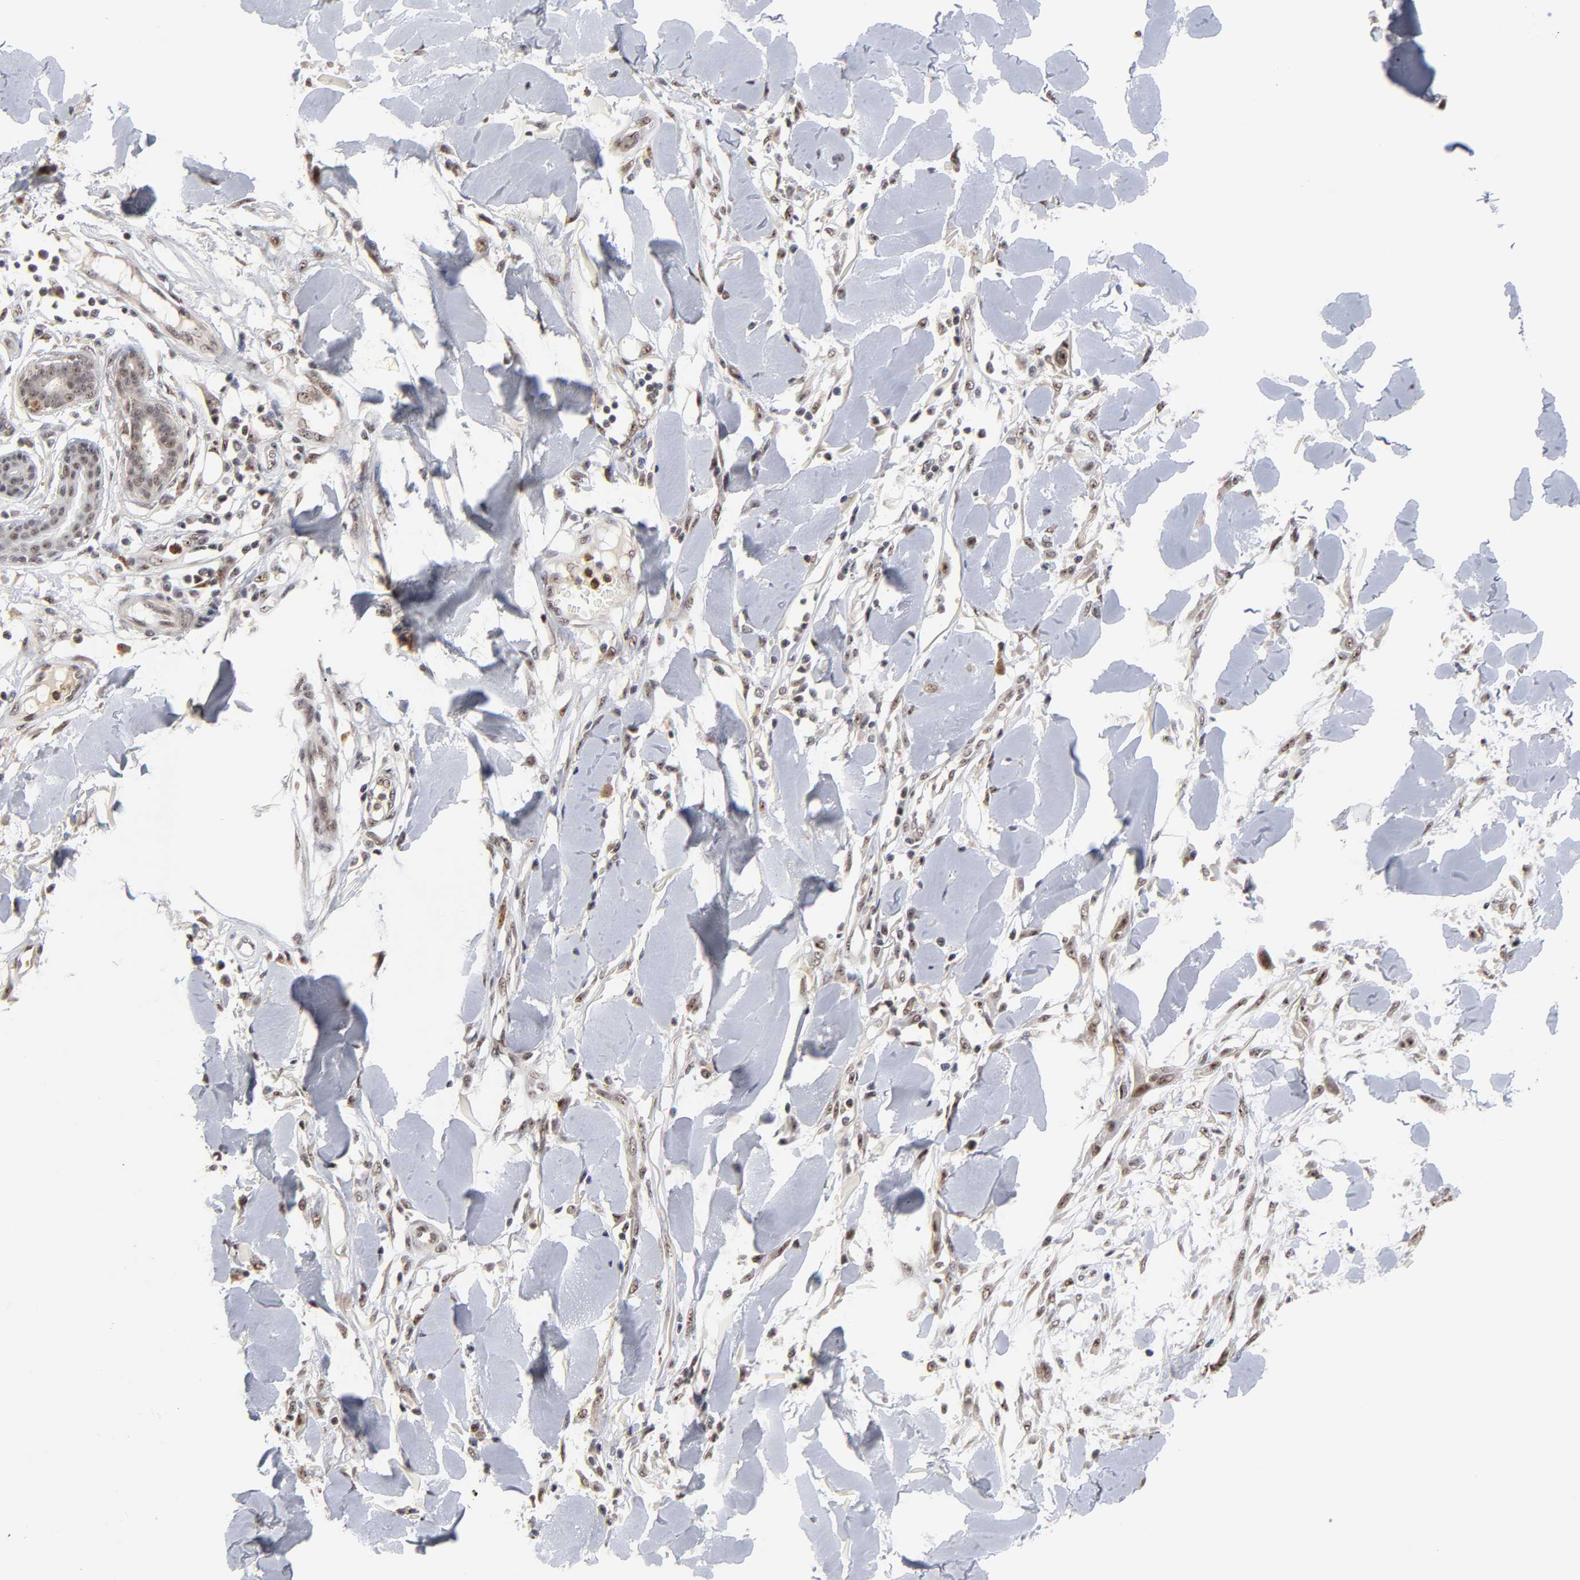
{"staining": {"intensity": "weak", "quantity": ">75%", "location": "nuclear"}, "tissue": "skin cancer", "cell_type": "Tumor cells", "image_type": "cancer", "snomed": [{"axis": "morphology", "description": "Squamous cell carcinoma, NOS"}, {"axis": "topography", "description": "Skin"}], "caption": "Immunohistochemical staining of skin cancer displays low levels of weak nuclear protein positivity in about >75% of tumor cells.", "gene": "ZNF419", "patient": {"sex": "female", "age": 59}}